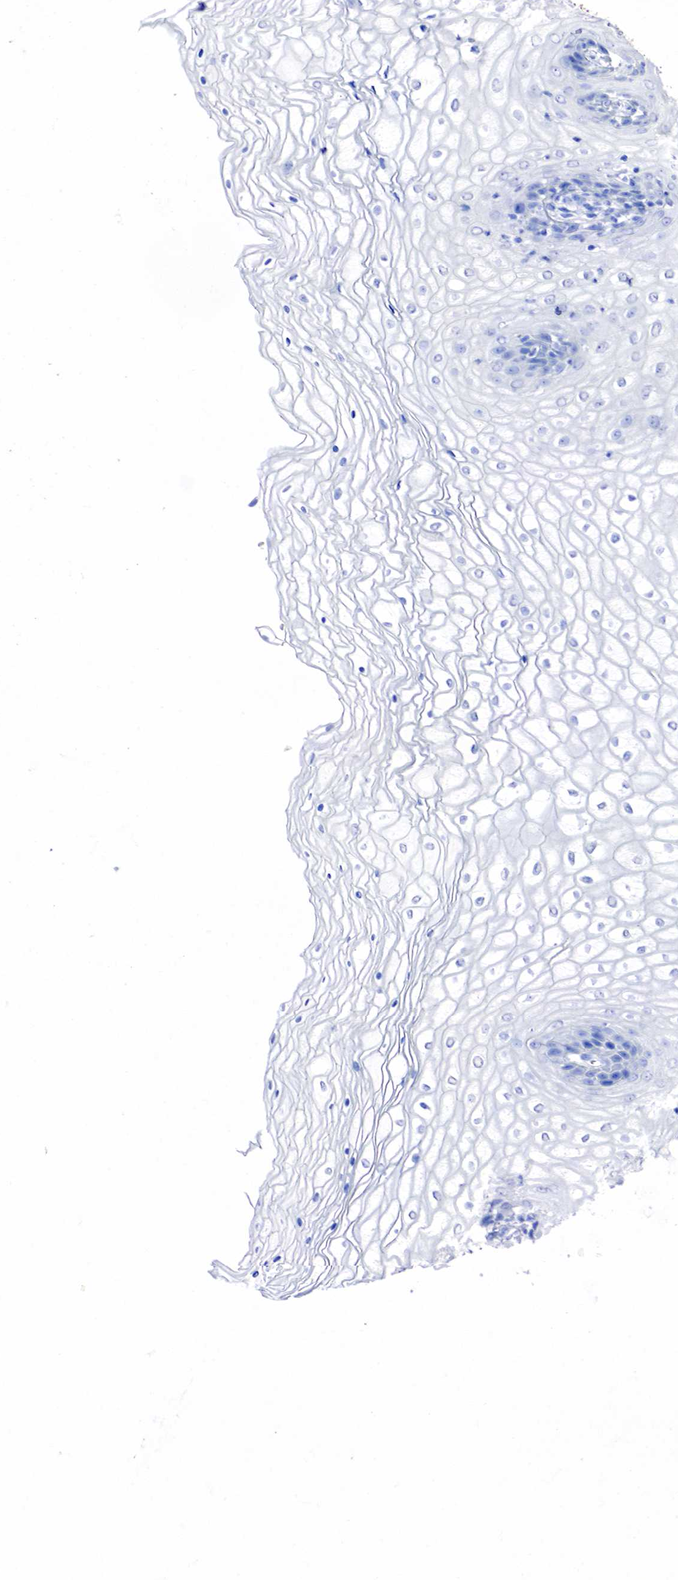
{"staining": {"intensity": "negative", "quantity": "none", "location": "none"}, "tissue": "vagina", "cell_type": "Squamous epithelial cells", "image_type": "normal", "snomed": [{"axis": "morphology", "description": "Normal tissue, NOS"}, {"axis": "topography", "description": "Vagina"}], "caption": "The micrograph displays no significant staining in squamous epithelial cells of vagina.", "gene": "KRT18", "patient": {"sex": "female", "age": 34}}